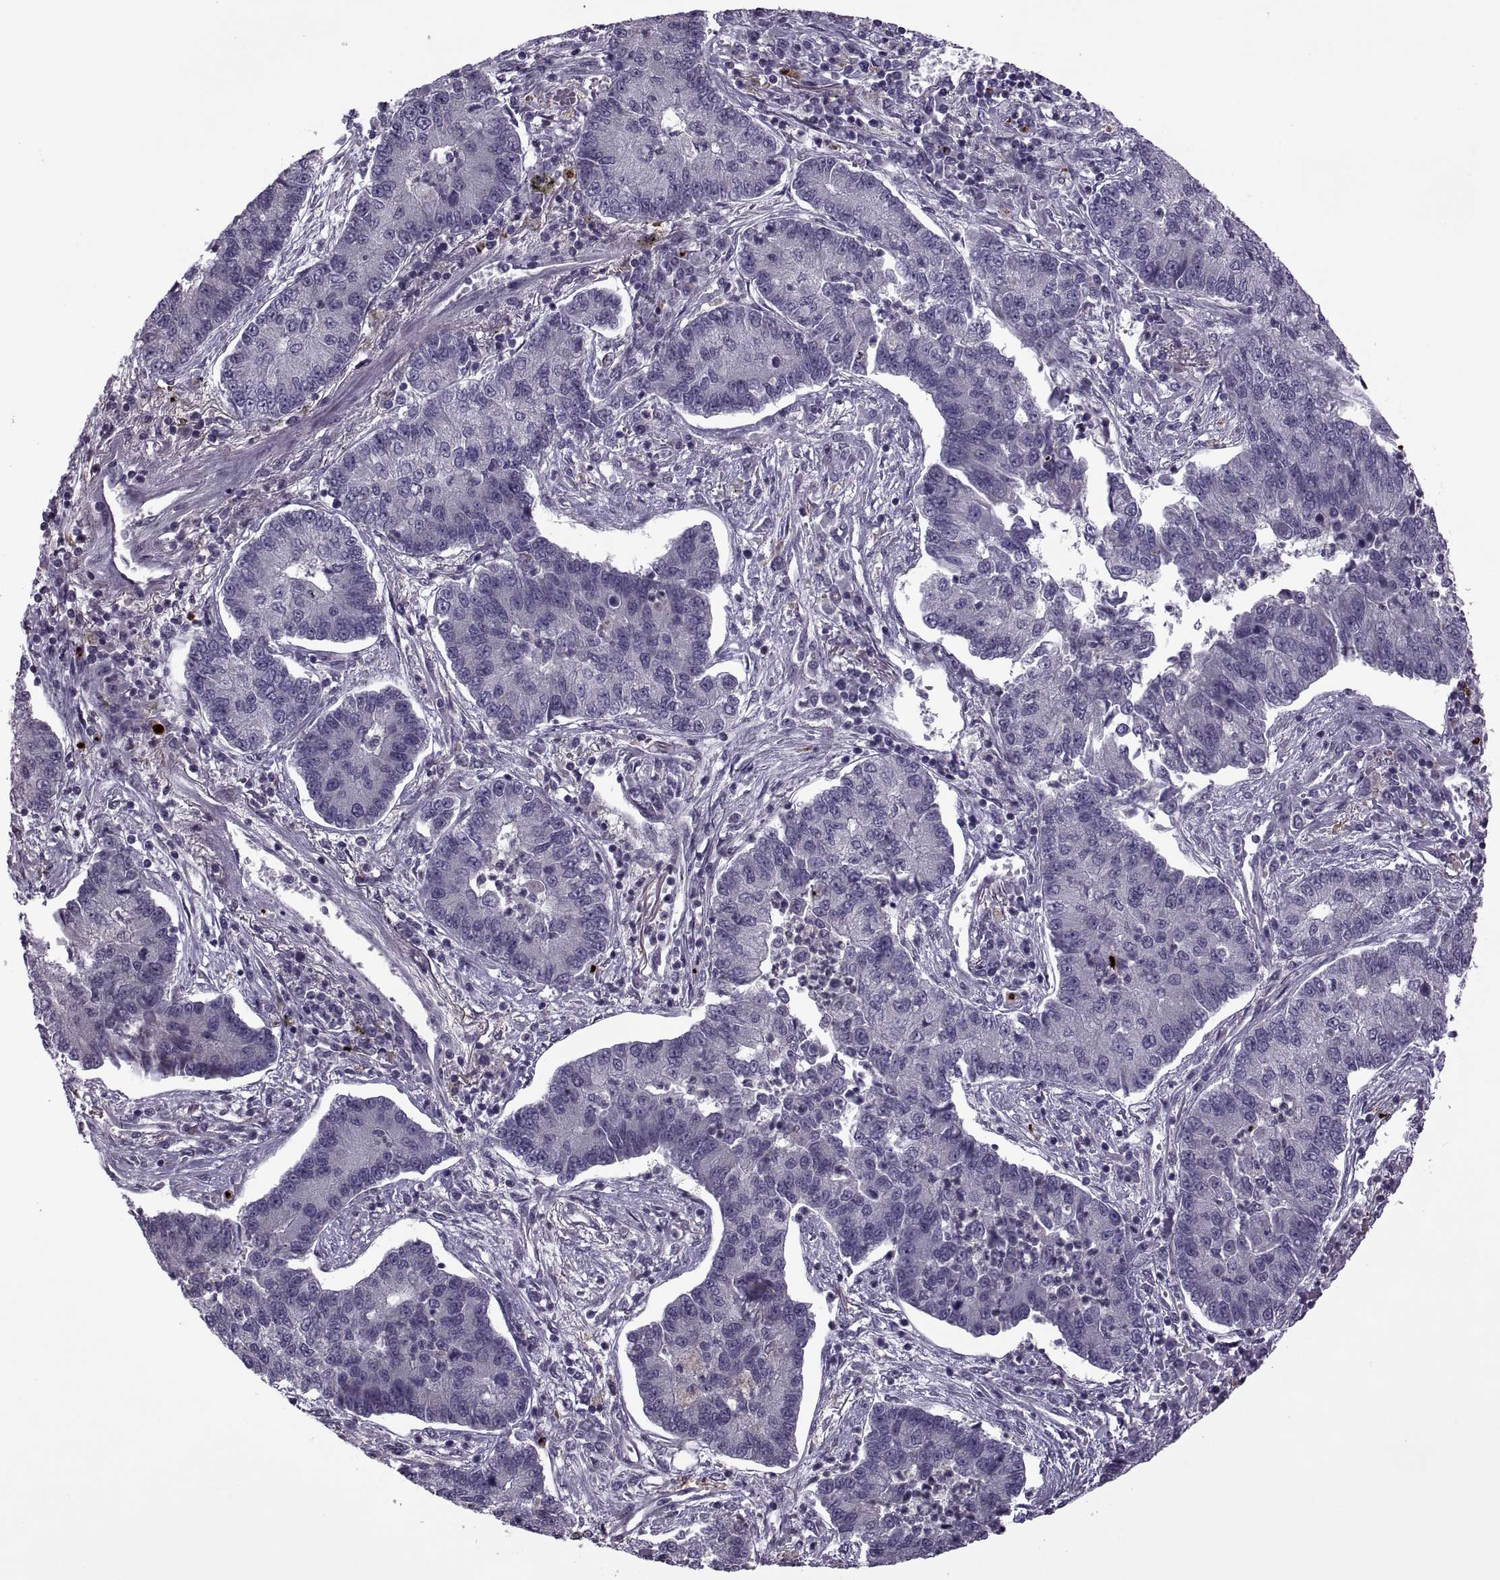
{"staining": {"intensity": "negative", "quantity": "none", "location": "none"}, "tissue": "lung cancer", "cell_type": "Tumor cells", "image_type": "cancer", "snomed": [{"axis": "morphology", "description": "Adenocarcinoma, NOS"}, {"axis": "topography", "description": "Lung"}], "caption": "DAB (3,3'-diaminobenzidine) immunohistochemical staining of lung cancer shows no significant positivity in tumor cells.", "gene": "ODF3", "patient": {"sex": "female", "age": 57}}